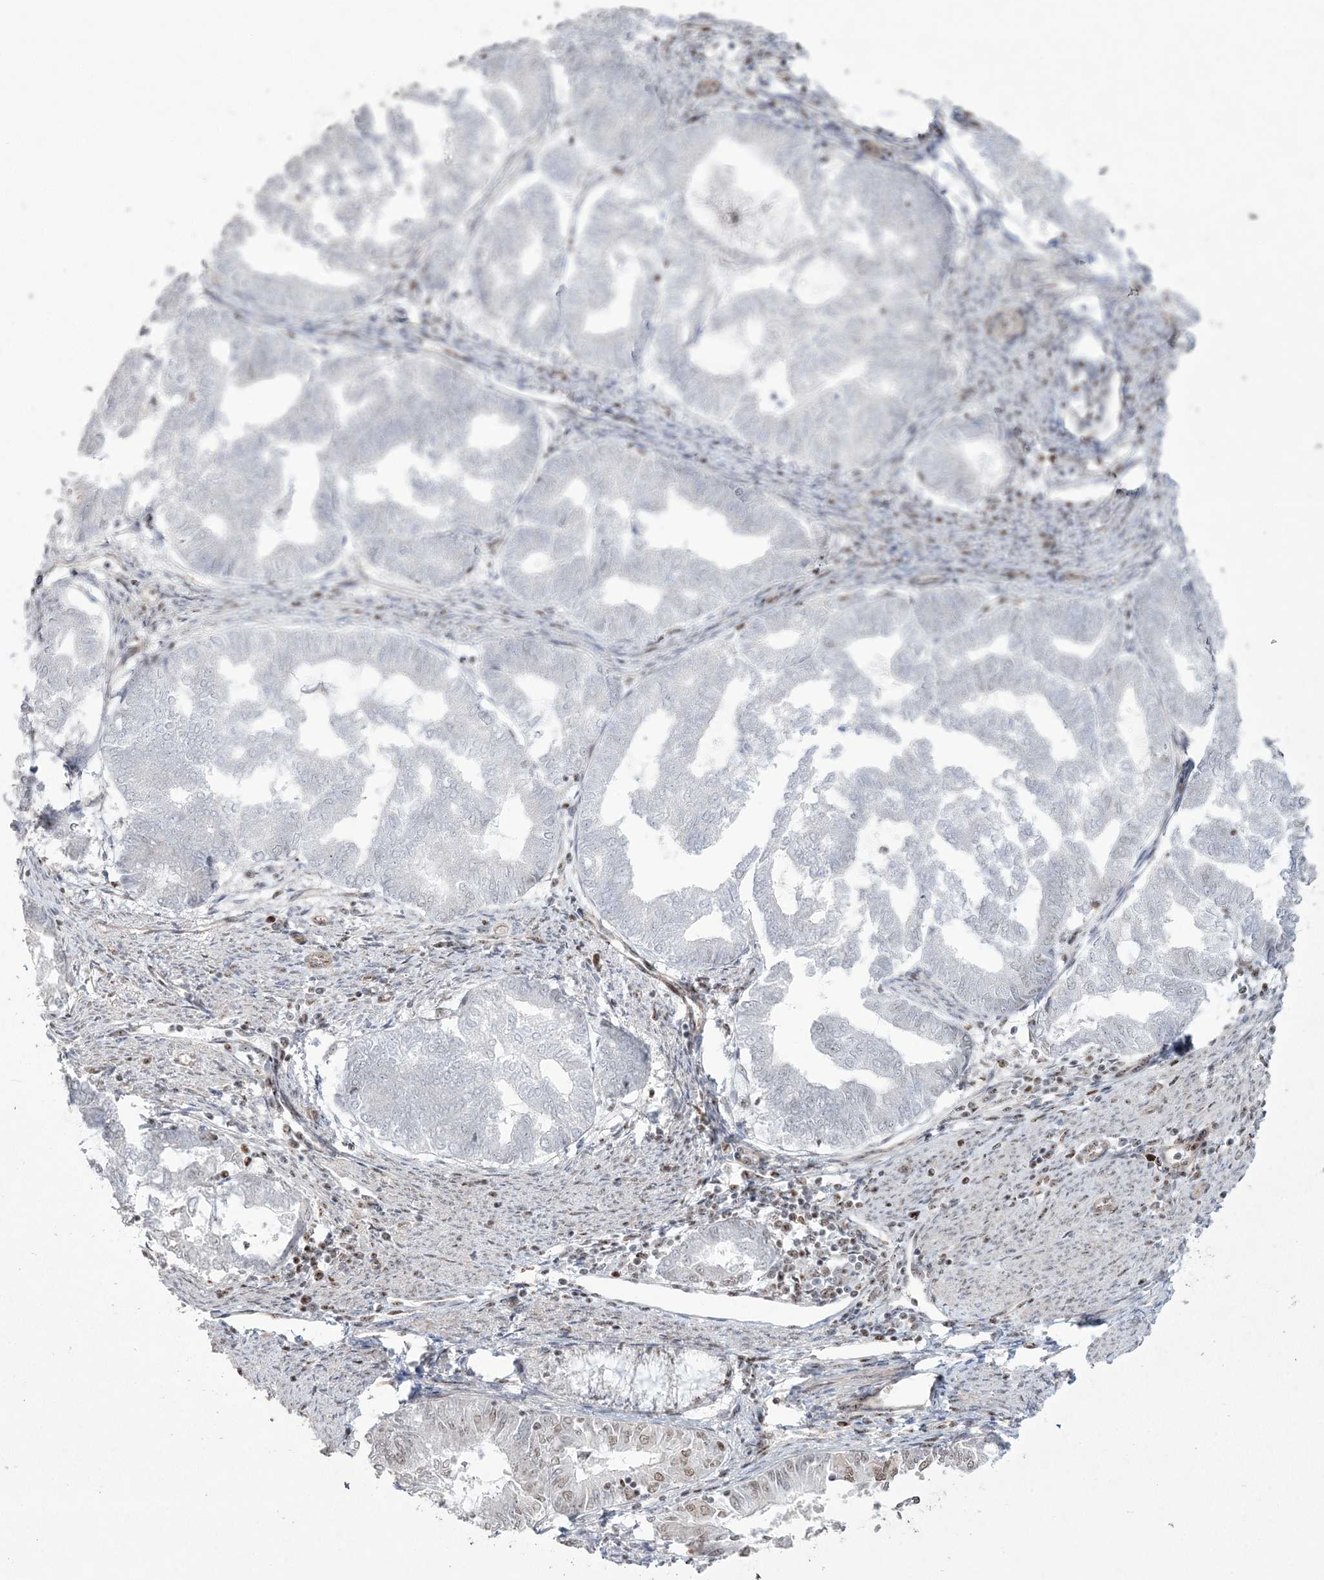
{"staining": {"intensity": "weak", "quantity": "<25%", "location": "nuclear"}, "tissue": "endometrial cancer", "cell_type": "Tumor cells", "image_type": "cancer", "snomed": [{"axis": "morphology", "description": "Adenocarcinoma, NOS"}, {"axis": "topography", "description": "Endometrium"}], "caption": "Image shows no protein positivity in tumor cells of endometrial cancer (adenocarcinoma) tissue.", "gene": "RBM17", "patient": {"sex": "female", "age": 79}}